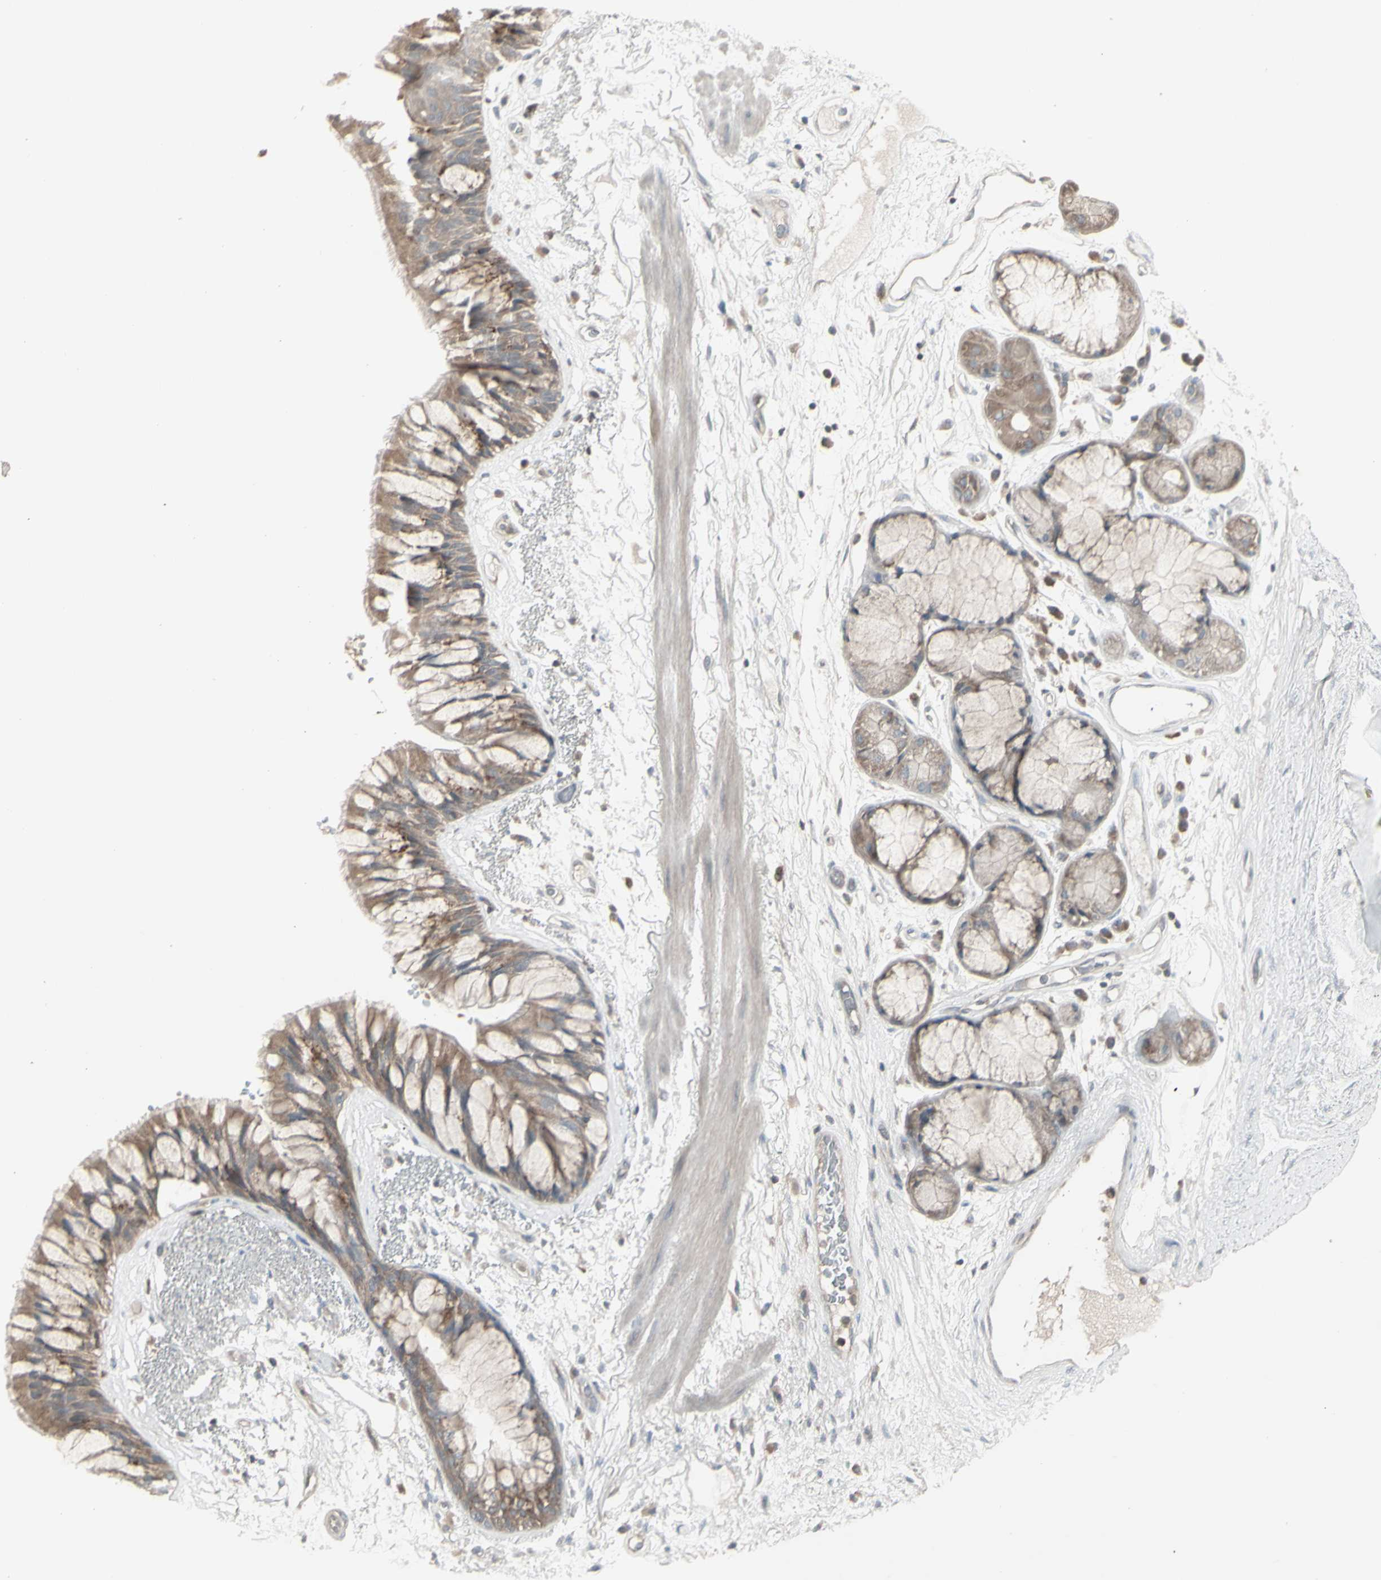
{"staining": {"intensity": "moderate", "quantity": ">75%", "location": "cytoplasmic/membranous"}, "tissue": "bronchus", "cell_type": "Respiratory epithelial cells", "image_type": "normal", "snomed": [{"axis": "morphology", "description": "Normal tissue, NOS"}, {"axis": "topography", "description": "Bronchus"}], "caption": "An immunohistochemistry (IHC) image of unremarkable tissue is shown. Protein staining in brown labels moderate cytoplasmic/membranous positivity in bronchus within respiratory epithelial cells. The staining was performed using DAB to visualize the protein expression in brown, while the nuclei were stained in blue with hematoxylin (Magnification: 20x).", "gene": "CSK", "patient": {"sex": "male", "age": 66}}